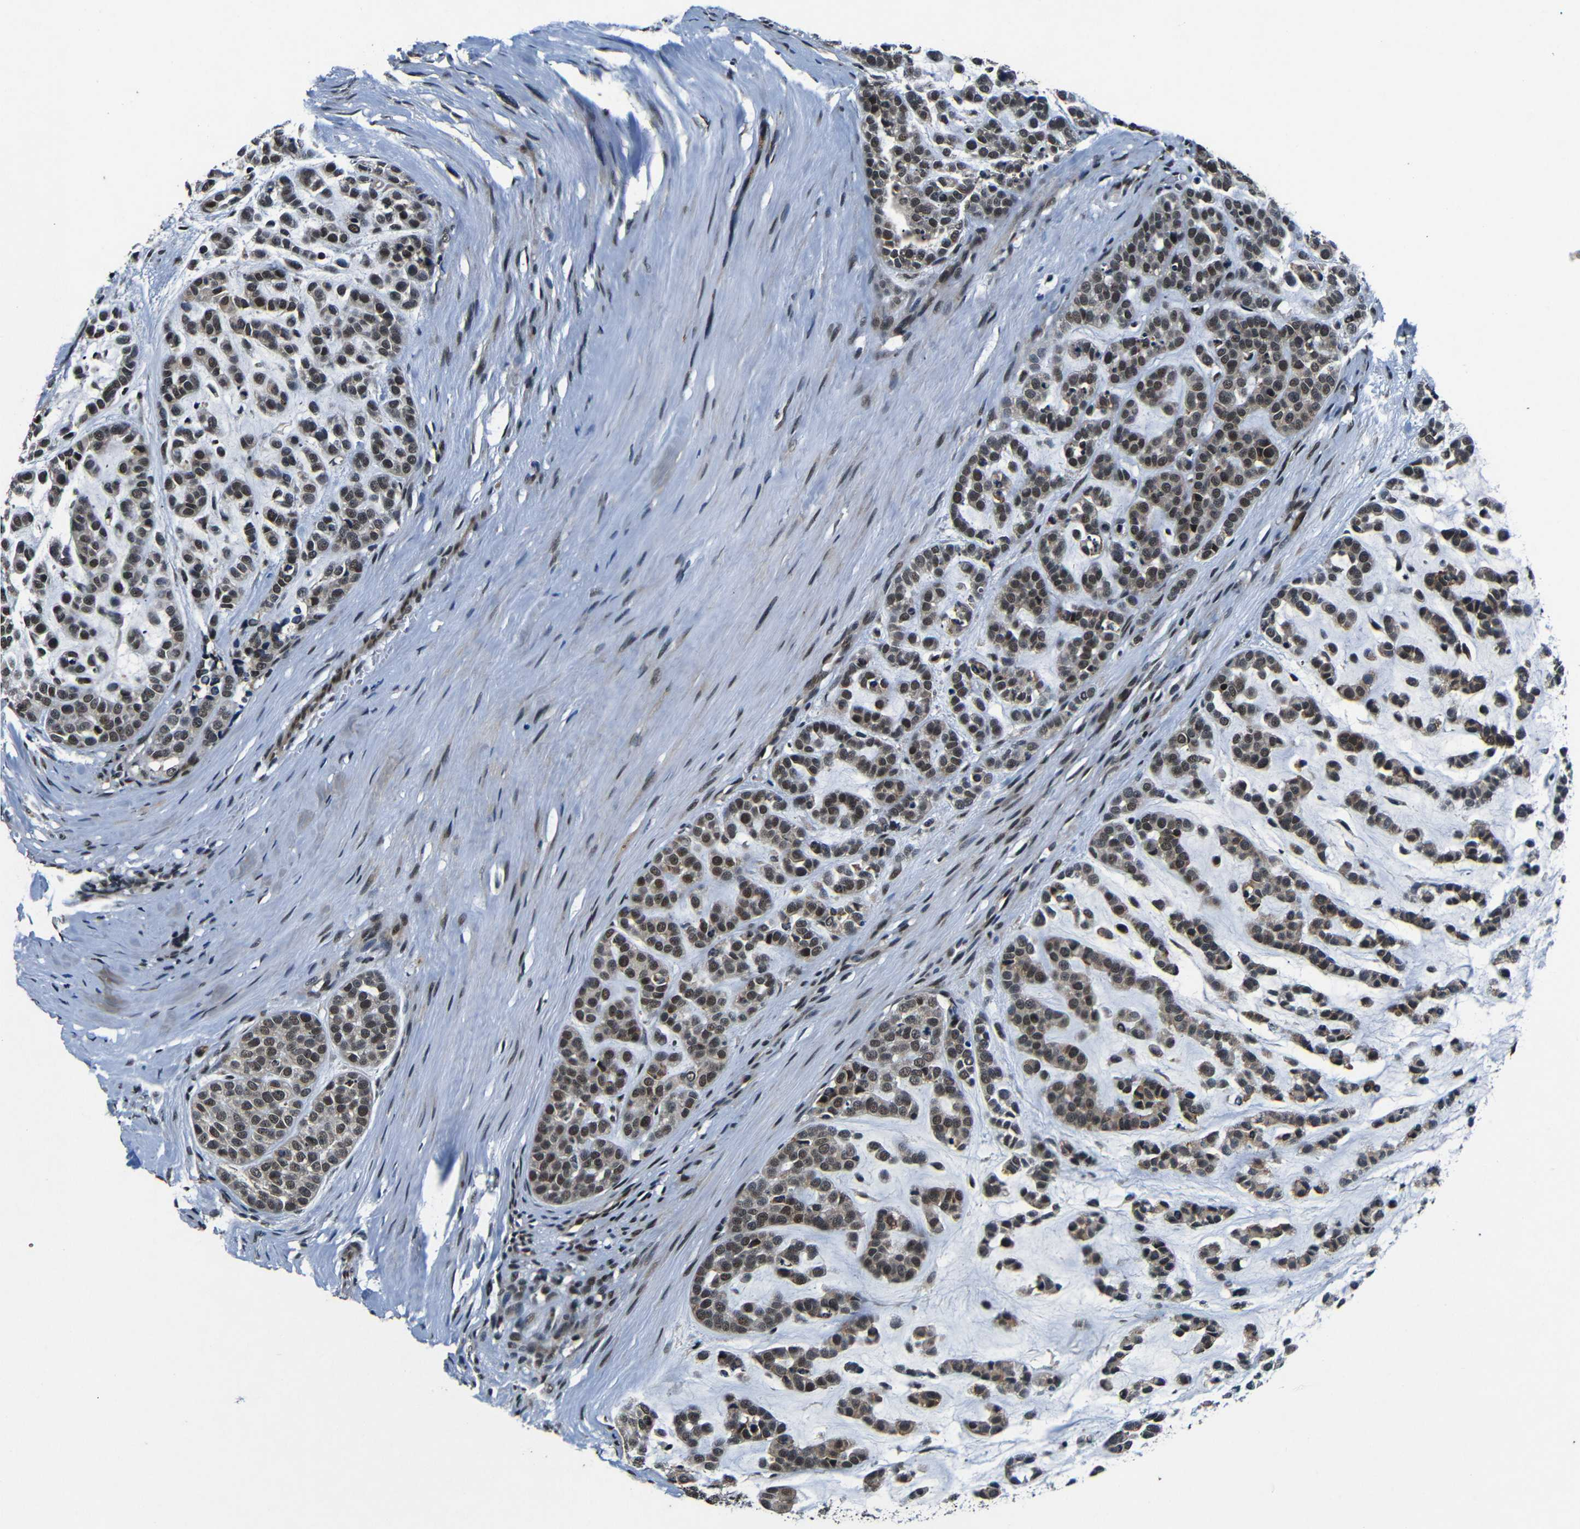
{"staining": {"intensity": "moderate", "quantity": ">75%", "location": "nuclear"}, "tissue": "head and neck cancer", "cell_type": "Tumor cells", "image_type": "cancer", "snomed": [{"axis": "morphology", "description": "Adenocarcinoma, NOS"}, {"axis": "morphology", "description": "Adenoma, NOS"}, {"axis": "topography", "description": "Head-Neck"}], "caption": "Head and neck cancer (adenoma) stained with a protein marker demonstrates moderate staining in tumor cells.", "gene": "FOXD4", "patient": {"sex": "female", "age": 55}}